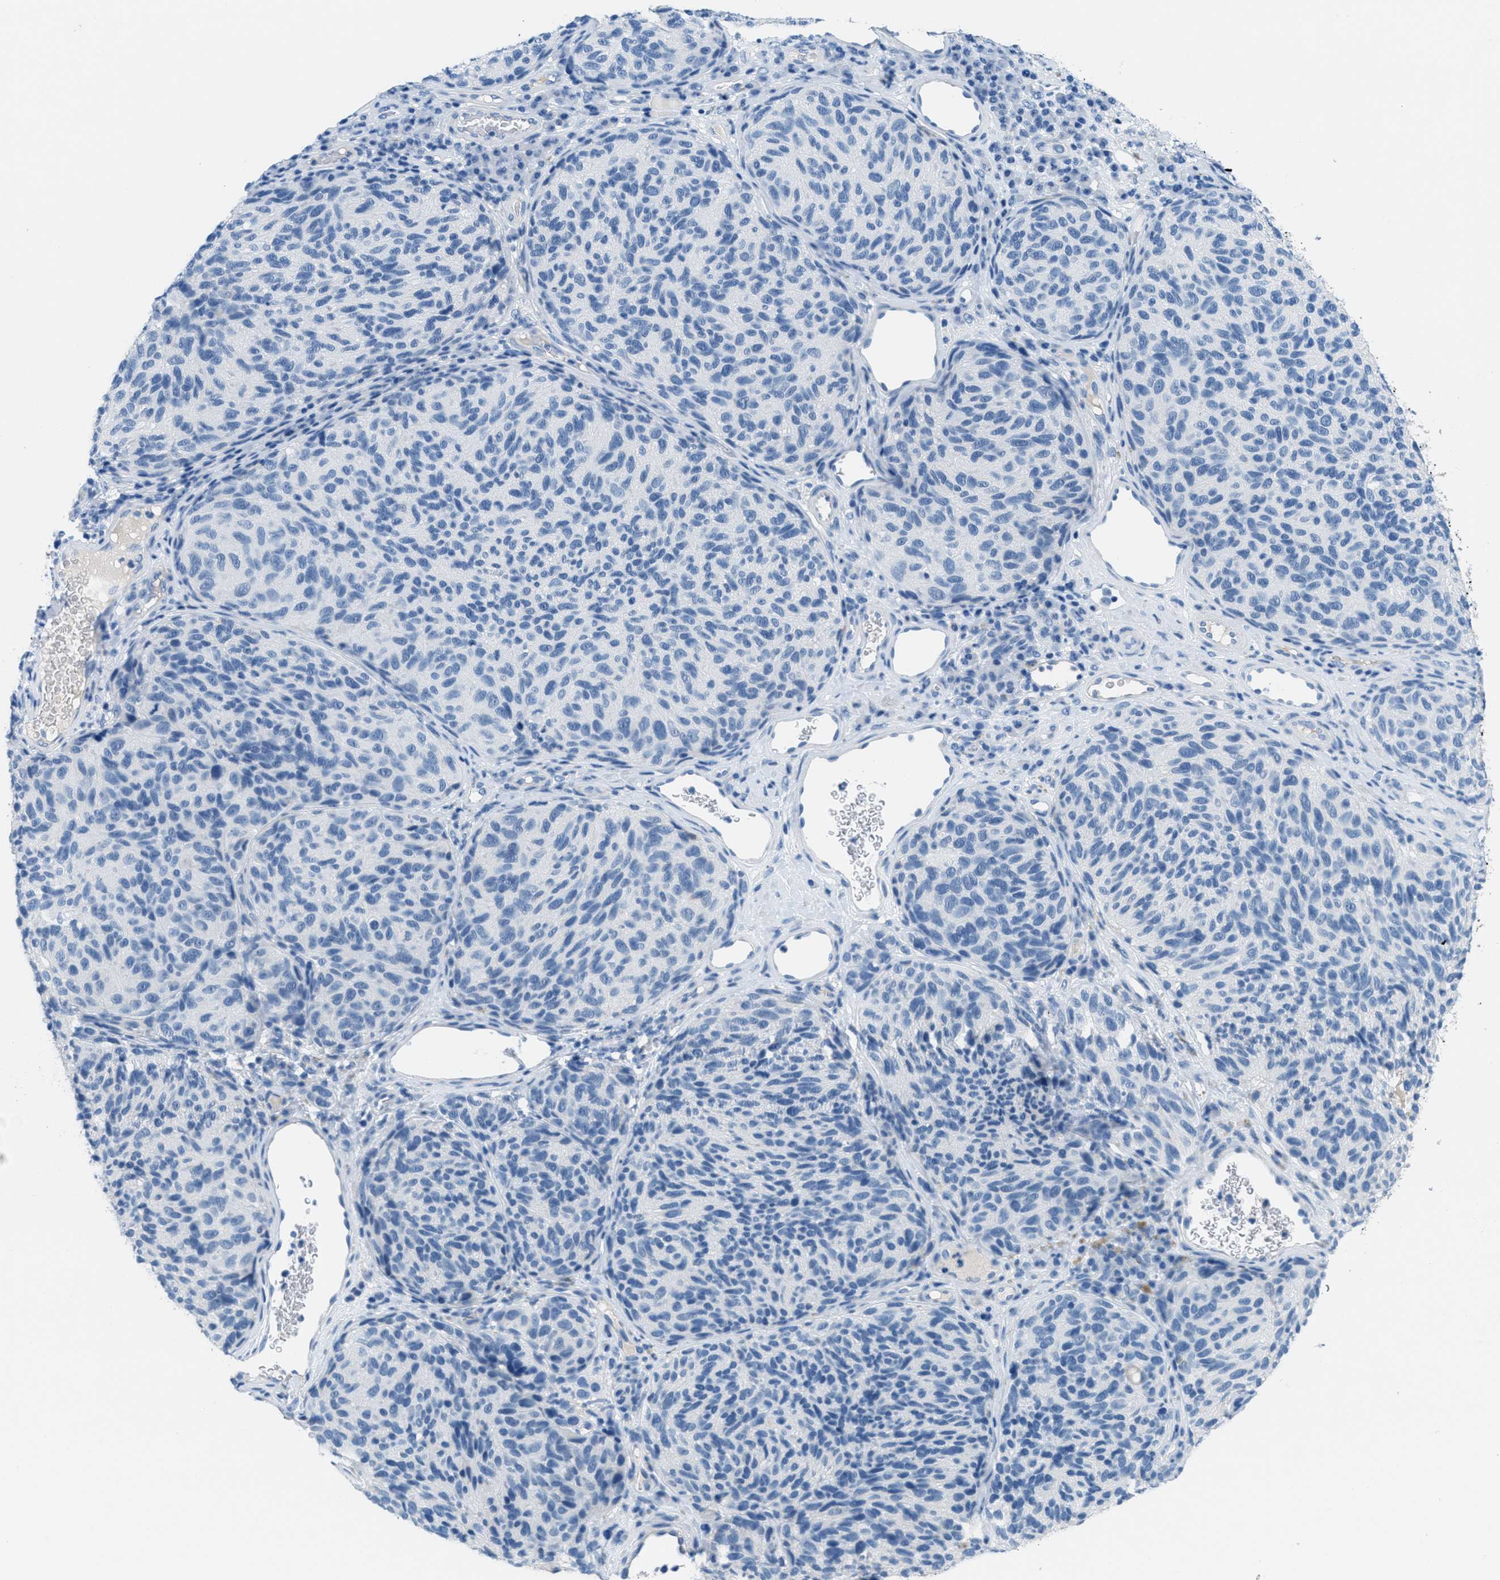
{"staining": {"intensity": "negative", "quantity": "none", "location": "none"}, "tissue": "melanoma", "cell_type": "Tumor cells", "image_type": "cancer", "snomed": [{"axis": "morphology", "description": "Malignant melanoma, NOS"}, {"axis": "topography", "description": "Skin"}], "caption": "Immunohistochemistry of malignant melanoma exhibits no expression in tumor cells.", "gene": "MGARP", "patient": {"sex": "female", "age": 73}}